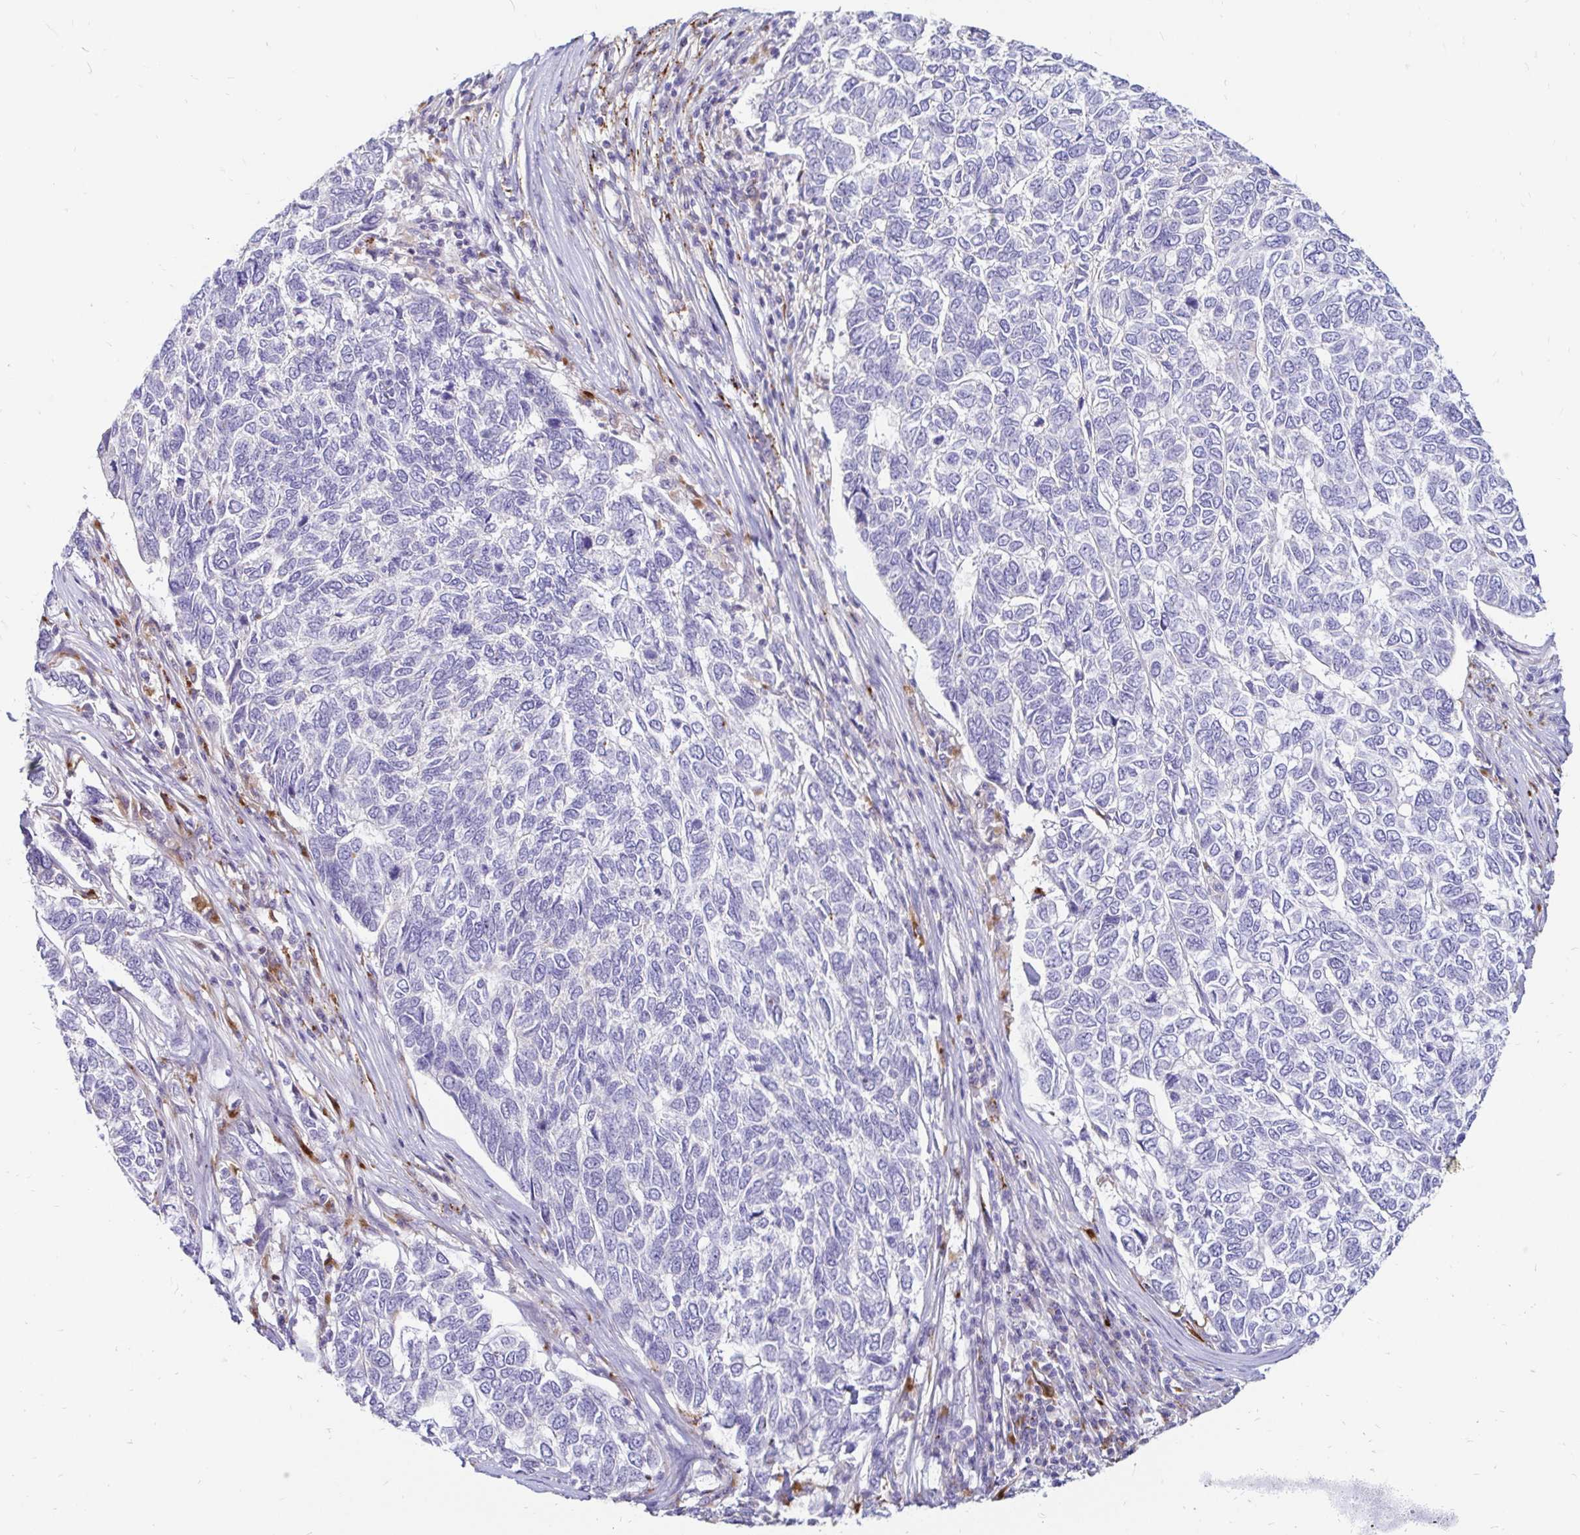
{"staining": {"intensity": "negative", "quantity": "none", "location": "none"}, "tissue": "skin cancer", "cell_type": "Tumor cells", "image_type": "cancer", "snomed": [{"axis": "morphology", "description": "Basal cell carcinoma"}, {"axis": "topography", "description": "Skin"}], "caption": "Protein analysis of skin cancer exhibits no significant staining in tumor cells.", "gene": "FUCA1", "patient": {"sex": "female", "age": 65}}